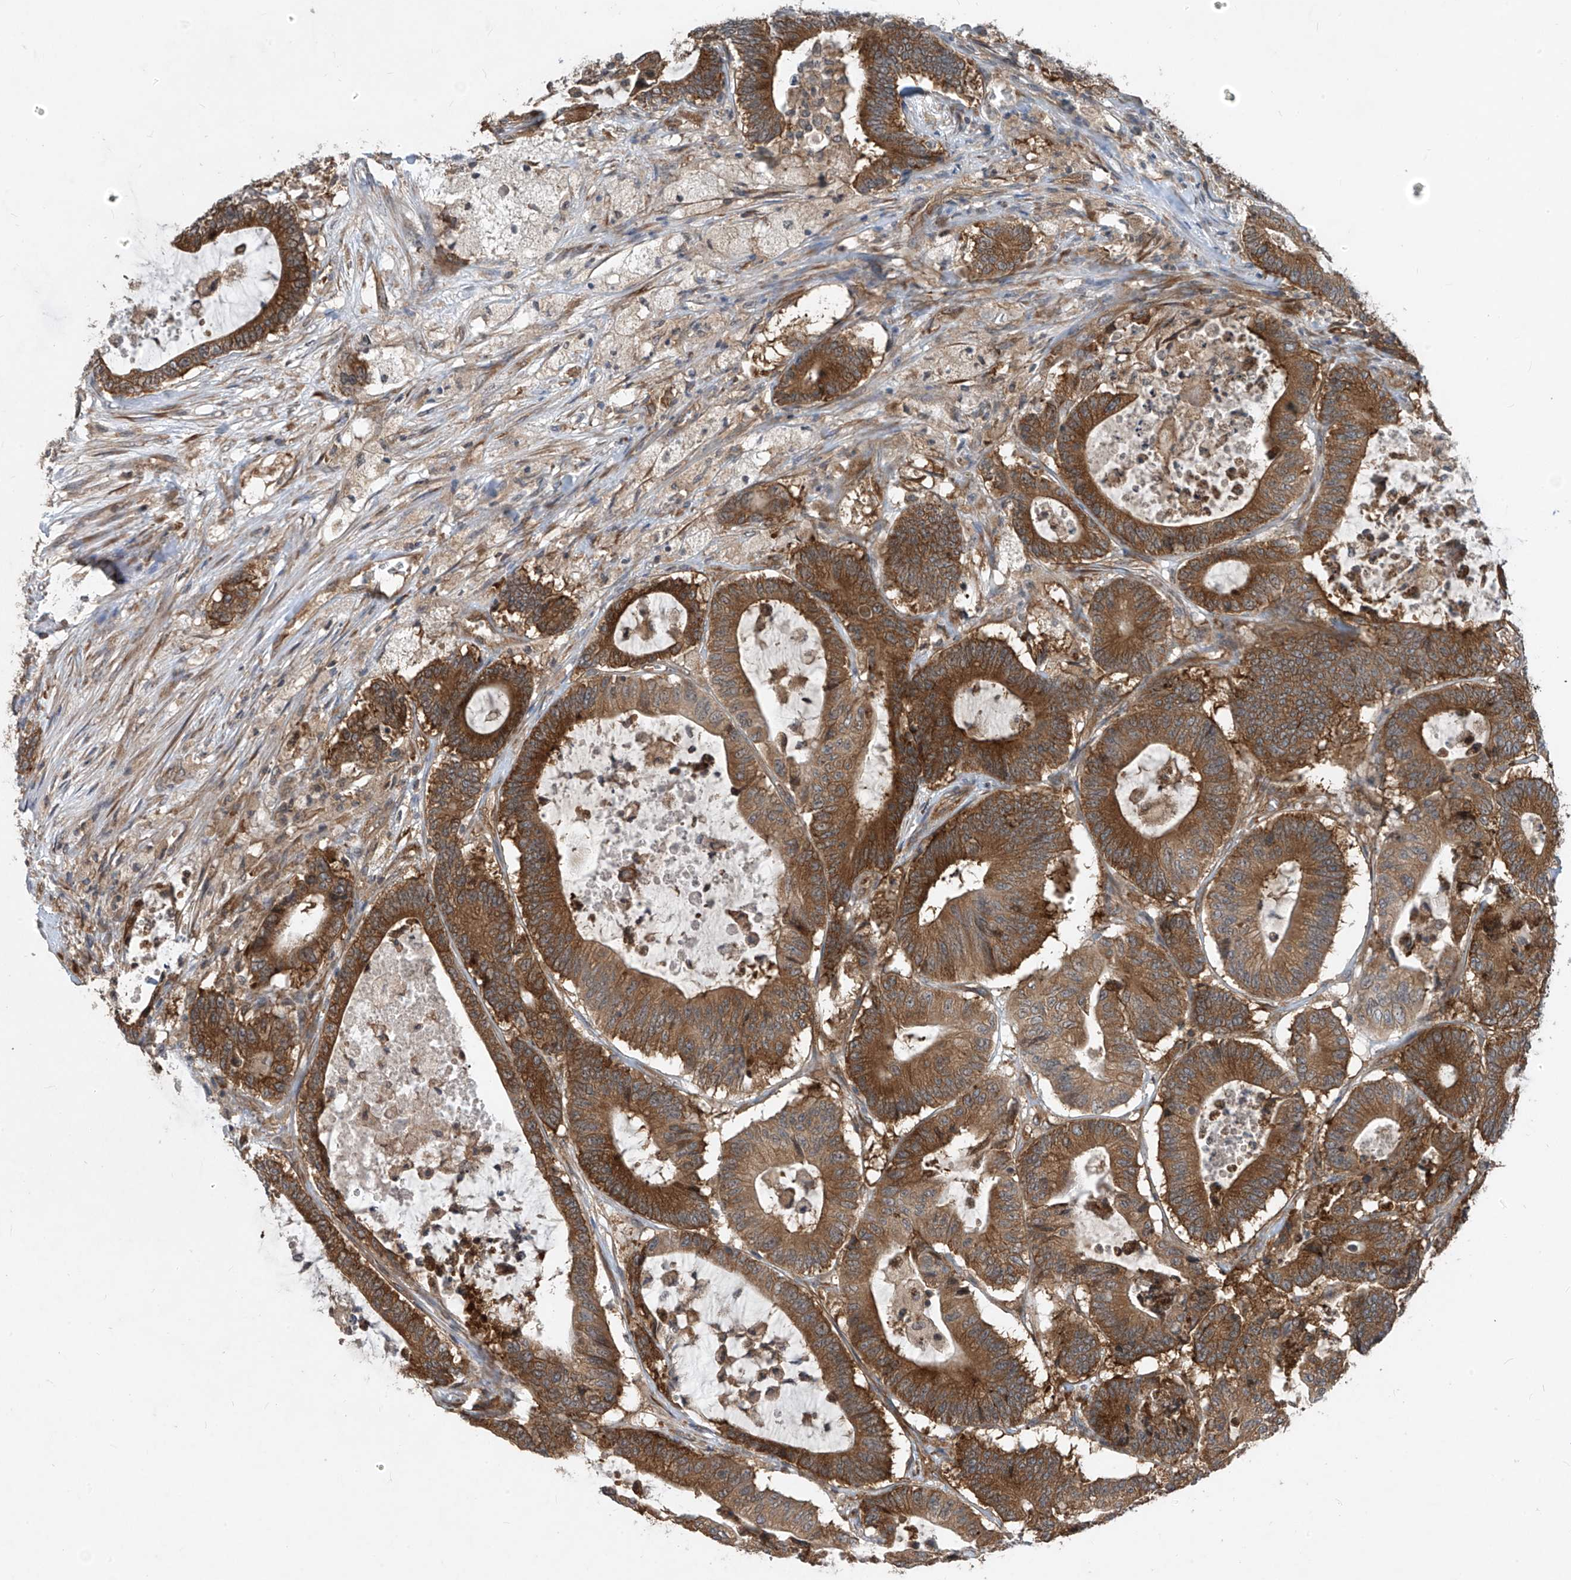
{"staining": {"intensity": "moderate", "quantity": ">75%", "location": "cytoplasmic/membranous"}, "tissue": "colorectal cancer", "cell_type": "Tumor cells", "image_type": "cancer", "snomed": [{"axis": "morphology", "description": "Adenocarcinoma, NOS"}, {"axis": "topography", "description": "Colon"}], "caption": "A micrograph of adenocarcinoma (colorectal) stained for a protein displays moderate cytoplasmic/membranous brown staining in tumor cells.", "gene": "RPL34", "patient": {"sex": "female", "age": 84}}